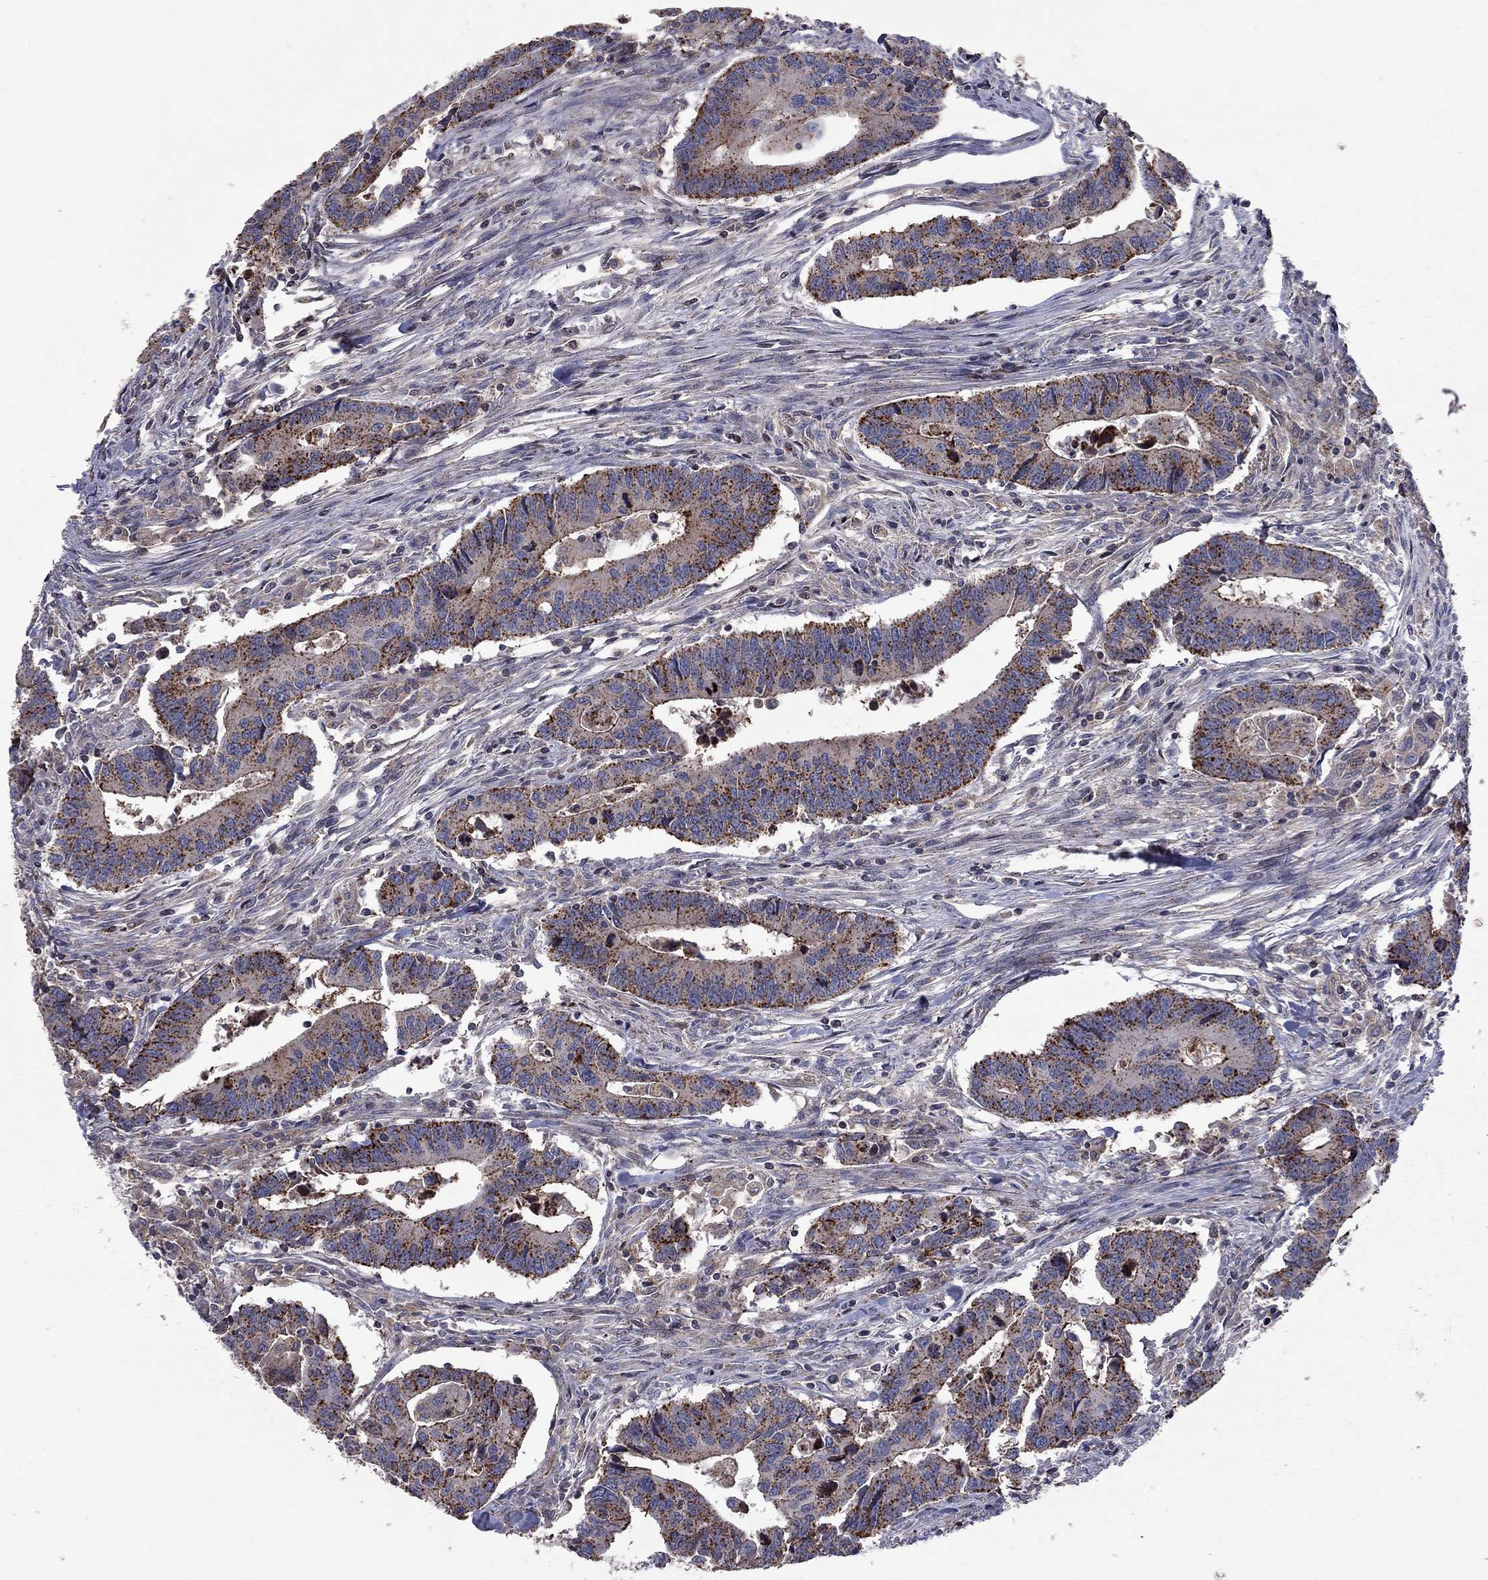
{"staining": {"intensity": "strong", "quantity": ">75%", "location": "cytoplasmic/membranous"}, "tissue": "colorectal cancer", "cell_type": "Tumor cells", "image_type": "cancer", "snomed": [{"axis": "morphology", "description": "Adenocarcinoma, NOS"}, {"axis": "topography", "description": "Rectum"}], "caption": "About >75% of tumor cells in colorectal adenocarcinoma show strong cytoplasmic/membranous protein staining as visualized by brown immunohistochemical staining.", "gene": "ERN2", "patient": {"sex": "male", "age": 67}}